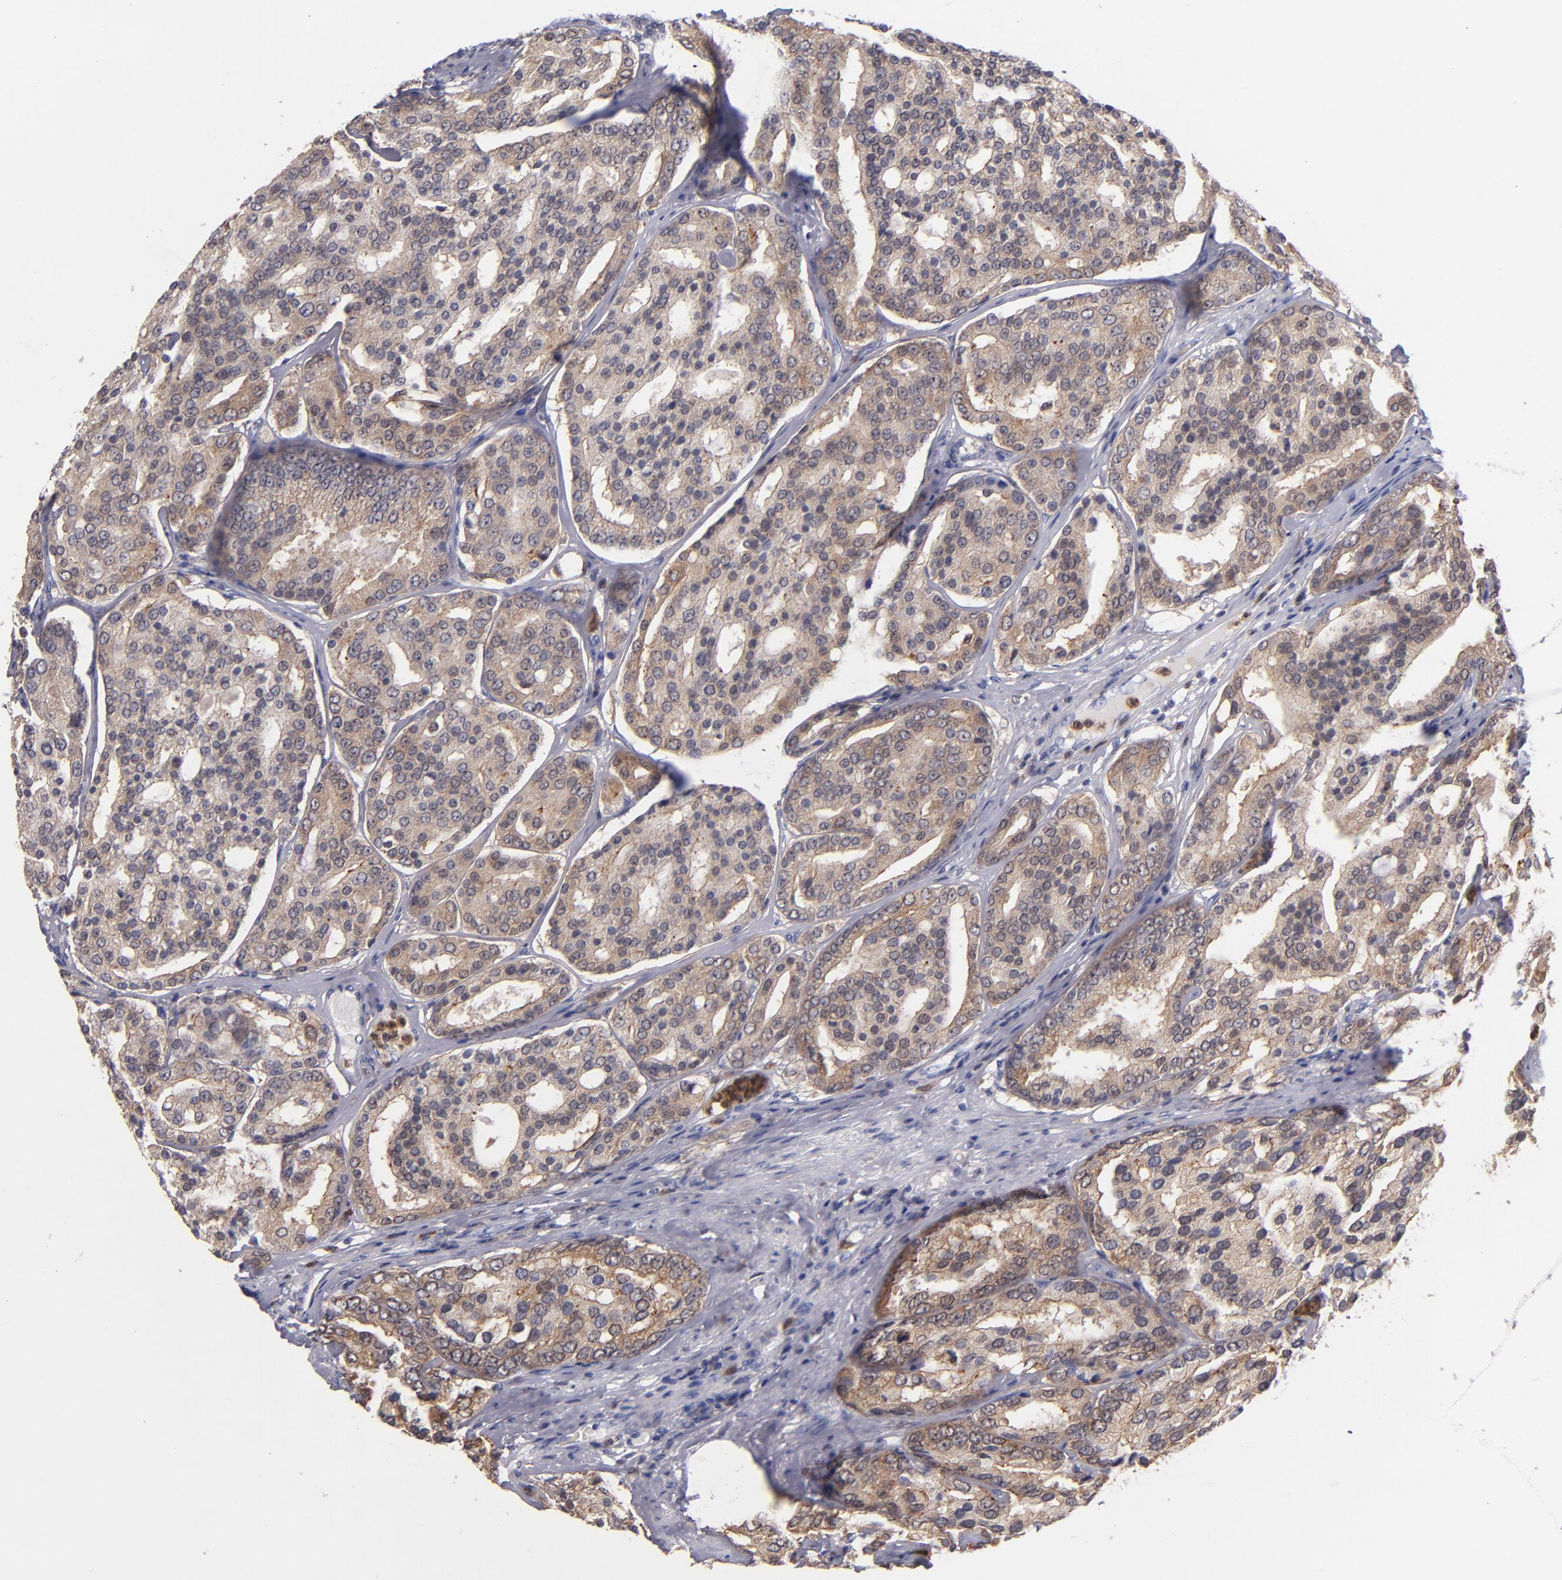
{"staining": {"intensity": "moderate", "quantity": "25%-75%", "location": "cytoplasmic/membranous"}, "tissue": "prostate cancer", "cell_type": "Tumor cells", "image_type": "cancer", "snomed": [{"axis": "morphology", "description": "Adenocarcinoma, High grade"}, {"axis": "topography", "description": "Prostate"}], "caption": "The micrograph exhibits immunohistochemical staining of prostate high-grade adenocarcinoma. There is moderate cytoplasmic/membranous positivity is seen in approximately 25%-75% of tumor cells.", "gene": "PRKCD", "patient": {"sex": "male", "age": 64}}